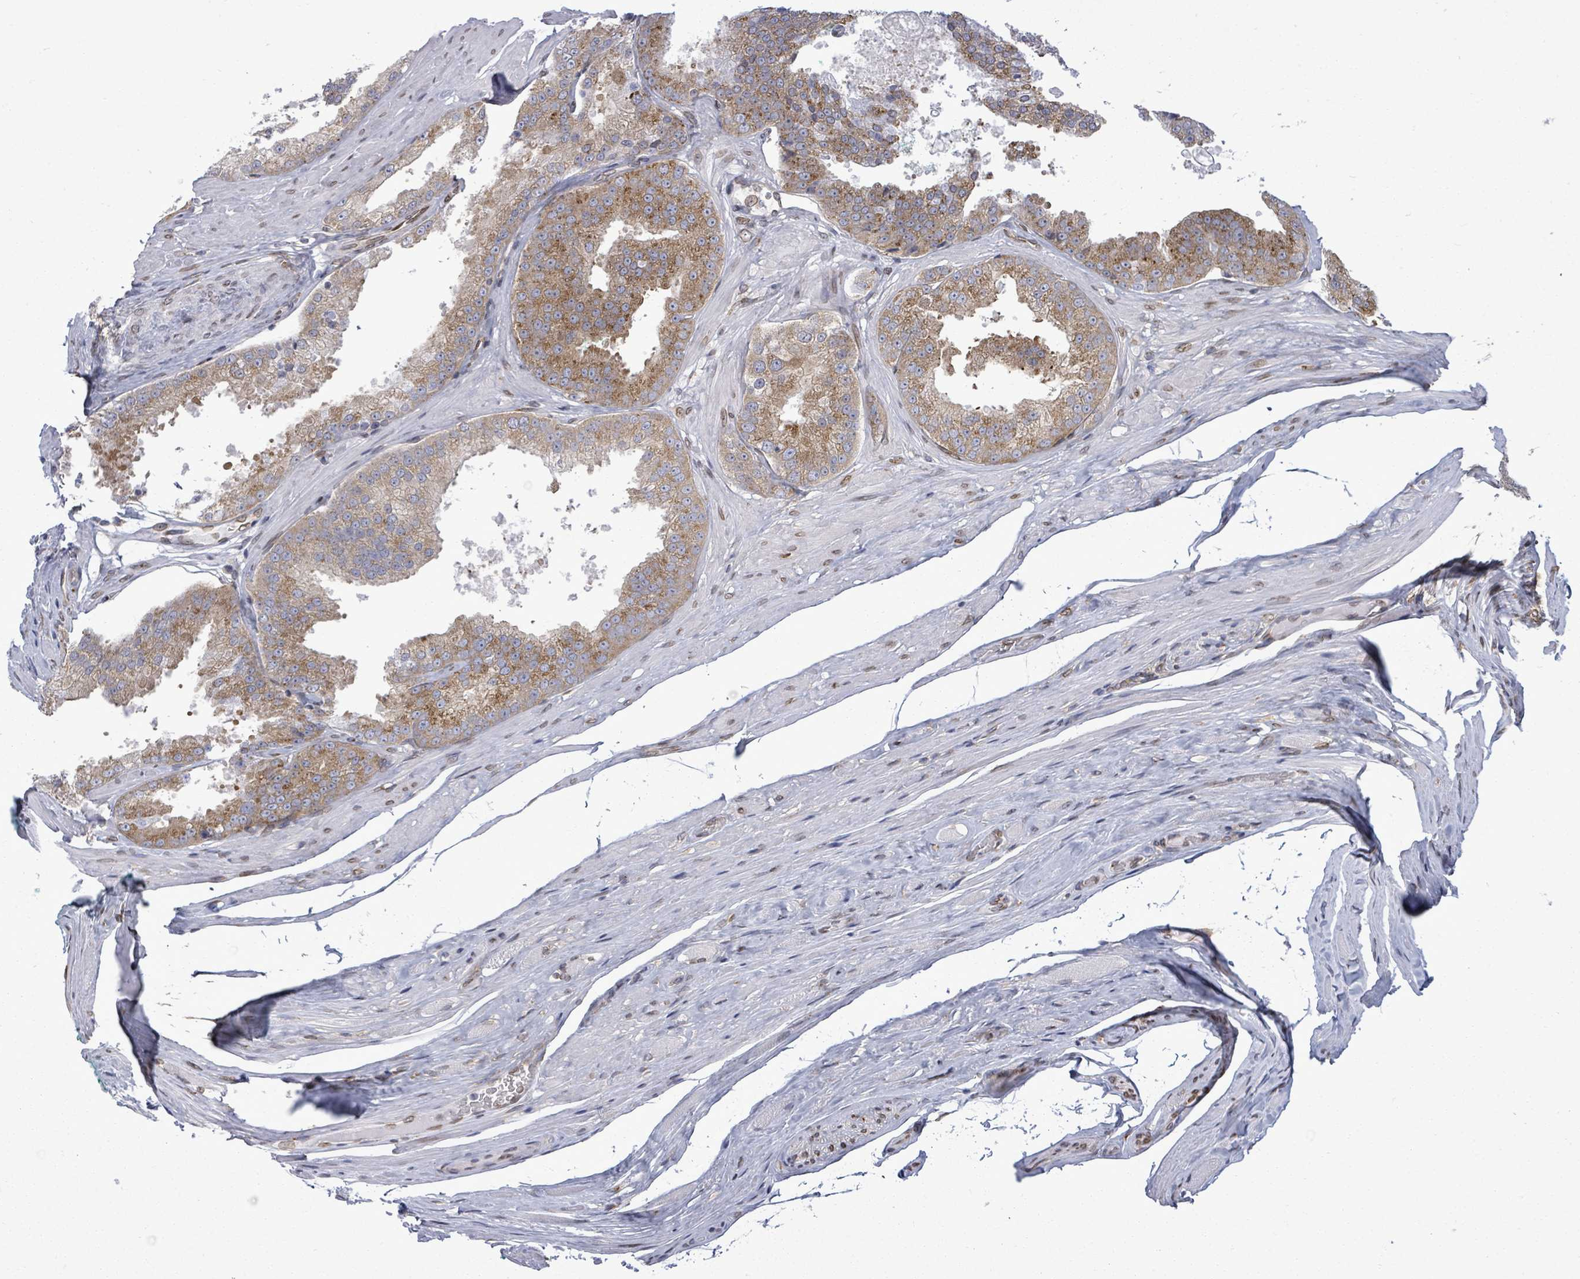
{"staining": {"intensity": "moderate", "quantity": ">75%", "location": "cytoplasmic/membranous"}, "tissue": "prostate cancer", "cell_type": "Tumor cells", "image_type": "cancer", "snomed": [{"axis": "morphology", "description": "Adenocarcinoma, High grade"}, {"axis": "topography", "description": "Prostate"}], "caption": "Prostate adenocarcinoma (high-grade) stained with a protein marker reveals moderate staining in tumor cells.", "gene": "ARFGAP1", "patient": {"sex": "male", "age": 61}}